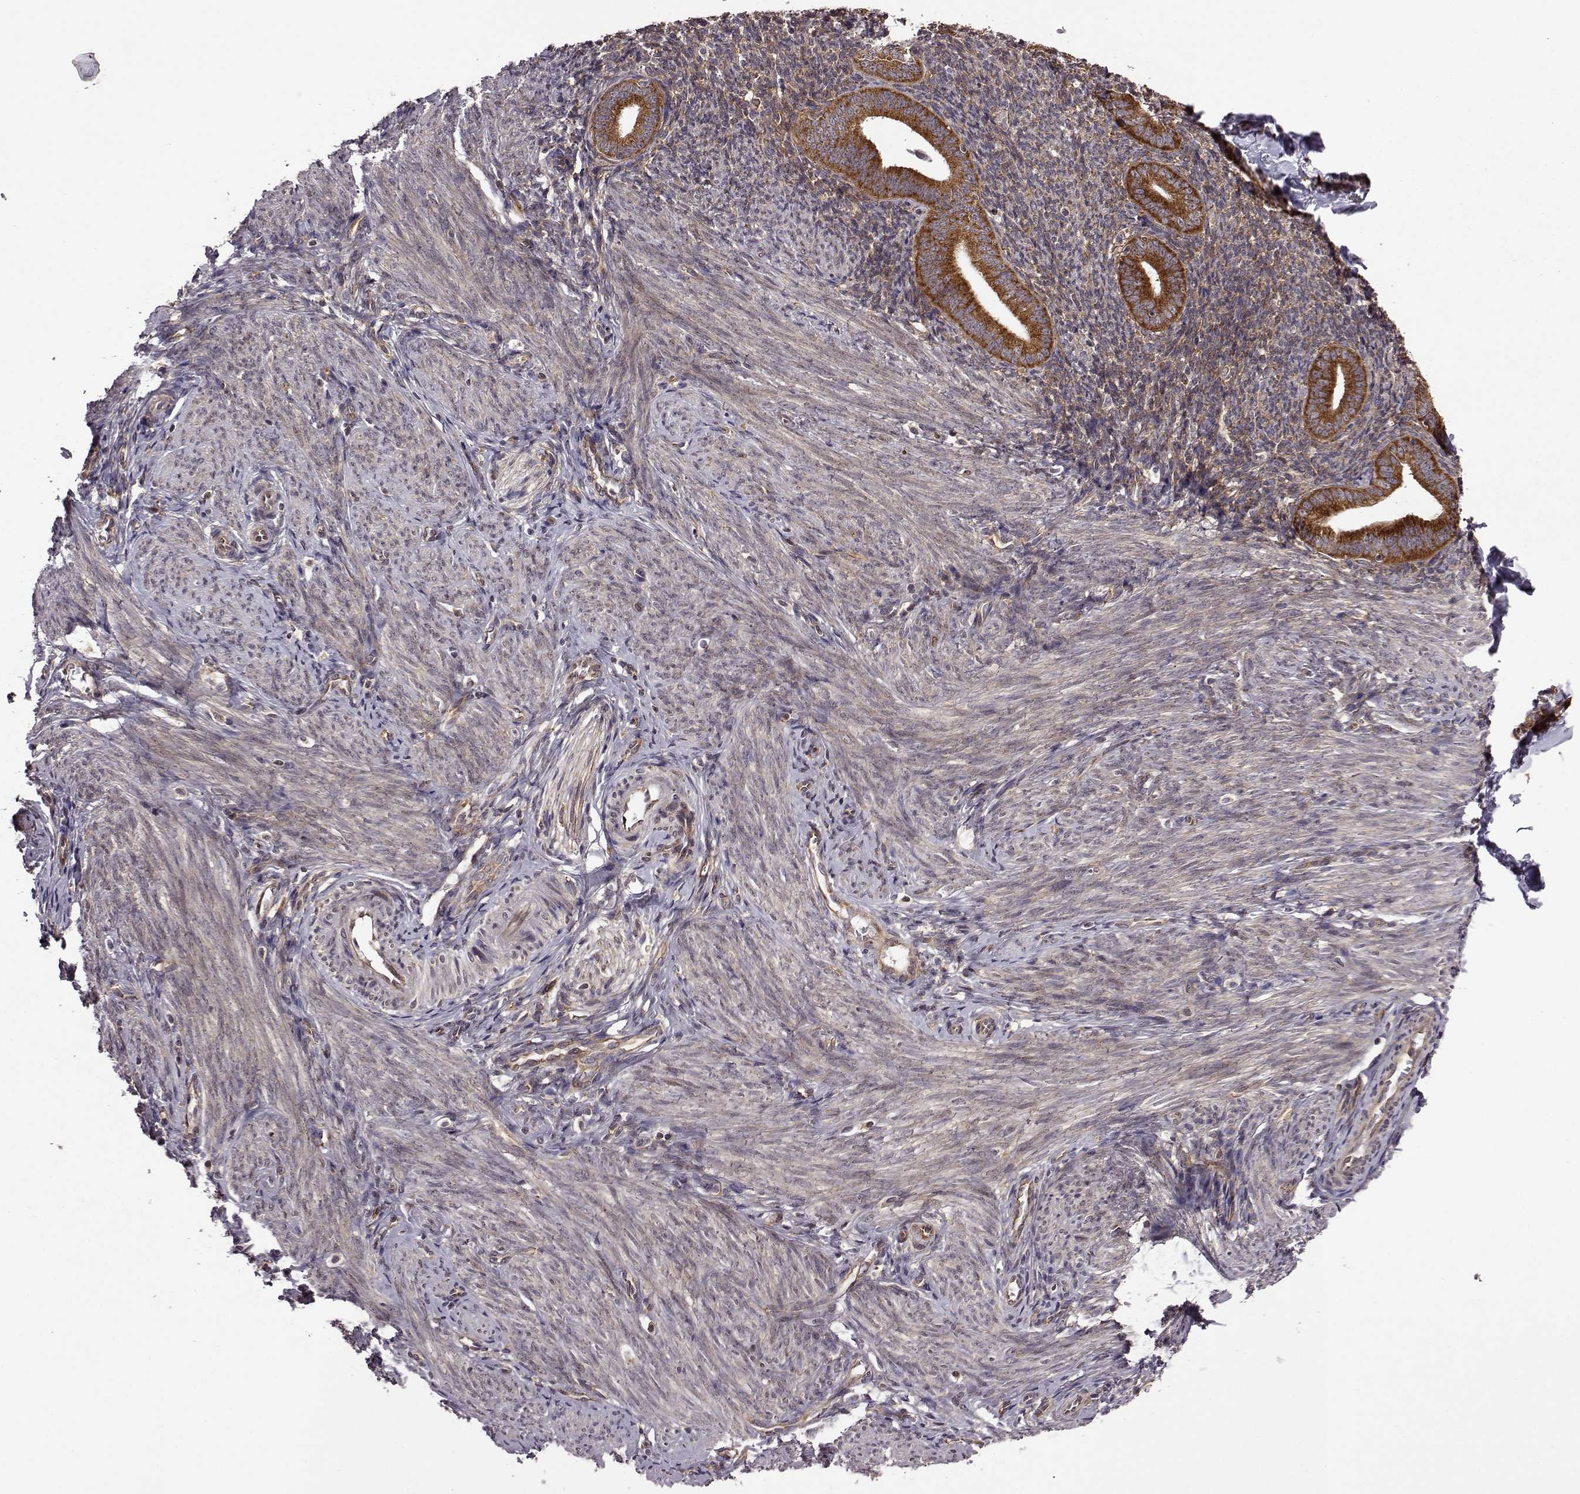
{"staining": {"intensity": "weak", "quantity": "<25%", "location": "cytoplasmic/membranous"}, "tissue": "endometrium", "cell_type": "Cells in endometrial stroma", "image_type": "normal", "snomed": [{"axis": "morphology", "description": "Normal tissue, NOS"}, {"axis": "topography", "description": "Endometrium"}], "caption": "The IHC image has no significant expression in cells in endometrial stroma of endometrium.", "gene": "URI1", "patient": {"sex": "female", "age": 40}}